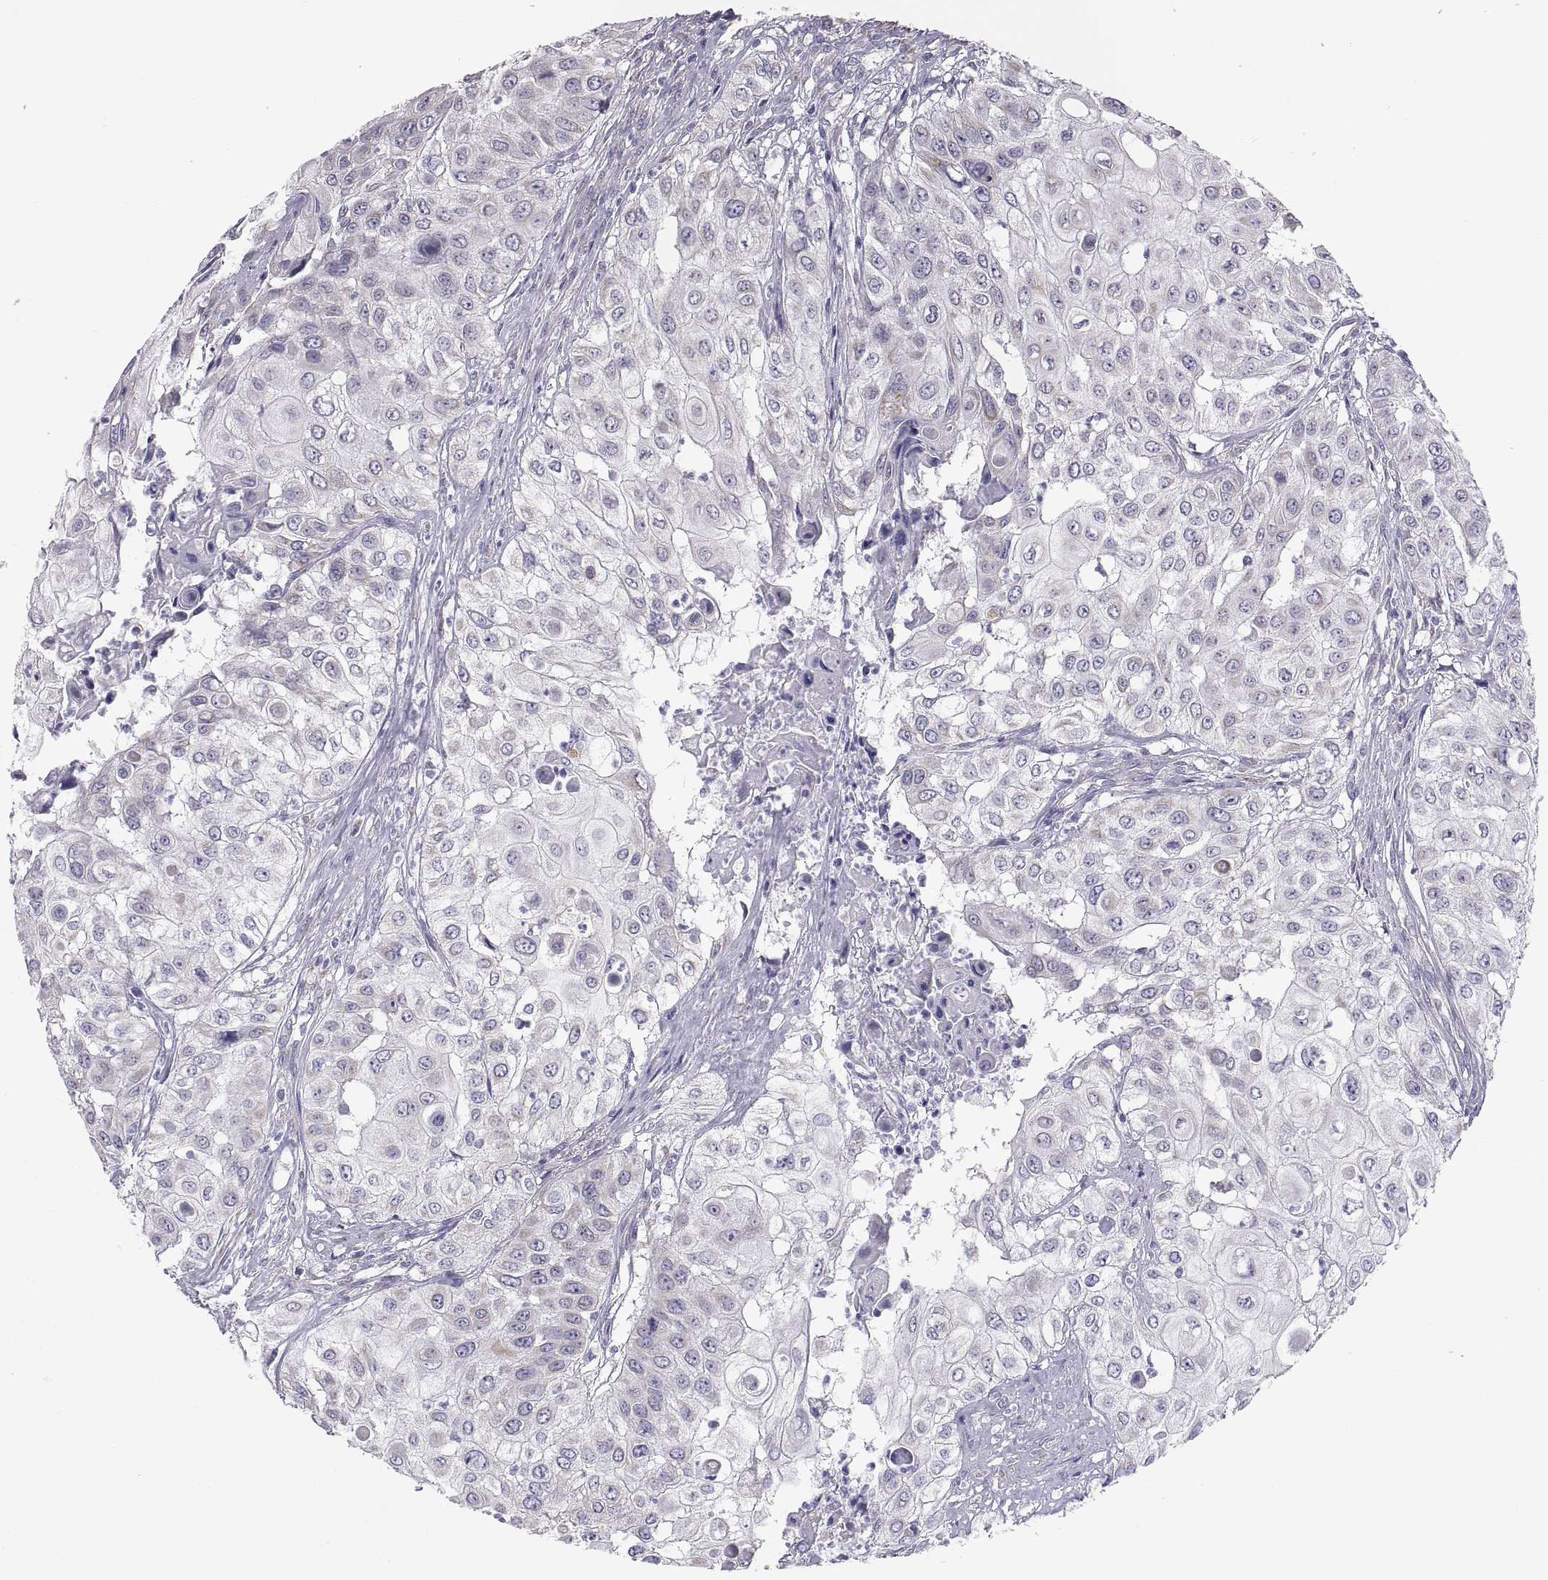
{"staining": {"intensity": "negative", "quantity": "none", "location": "none"}, "tissue": "urothelial cancer", "cell_type": "Tumor cells", "image_type": "cancer", "snomed": [{"axis": "morphology", "description": "Urothelial carcinoma, High grade"}, {"axis": "topography", "description": "Urinary bladder"}], "caption": "High power microscopy histopathology image of an immunohistochemistry micrograph of urothelial carcinoma (high-grade), revealing no significant positivity in tumor cells. (Brightfield microscopy of DAB (3,3'-diaminobenzidine) IHC at high magnification).", "gene": "TNNC1", "patient": {"sex": "female", "age": 79}}